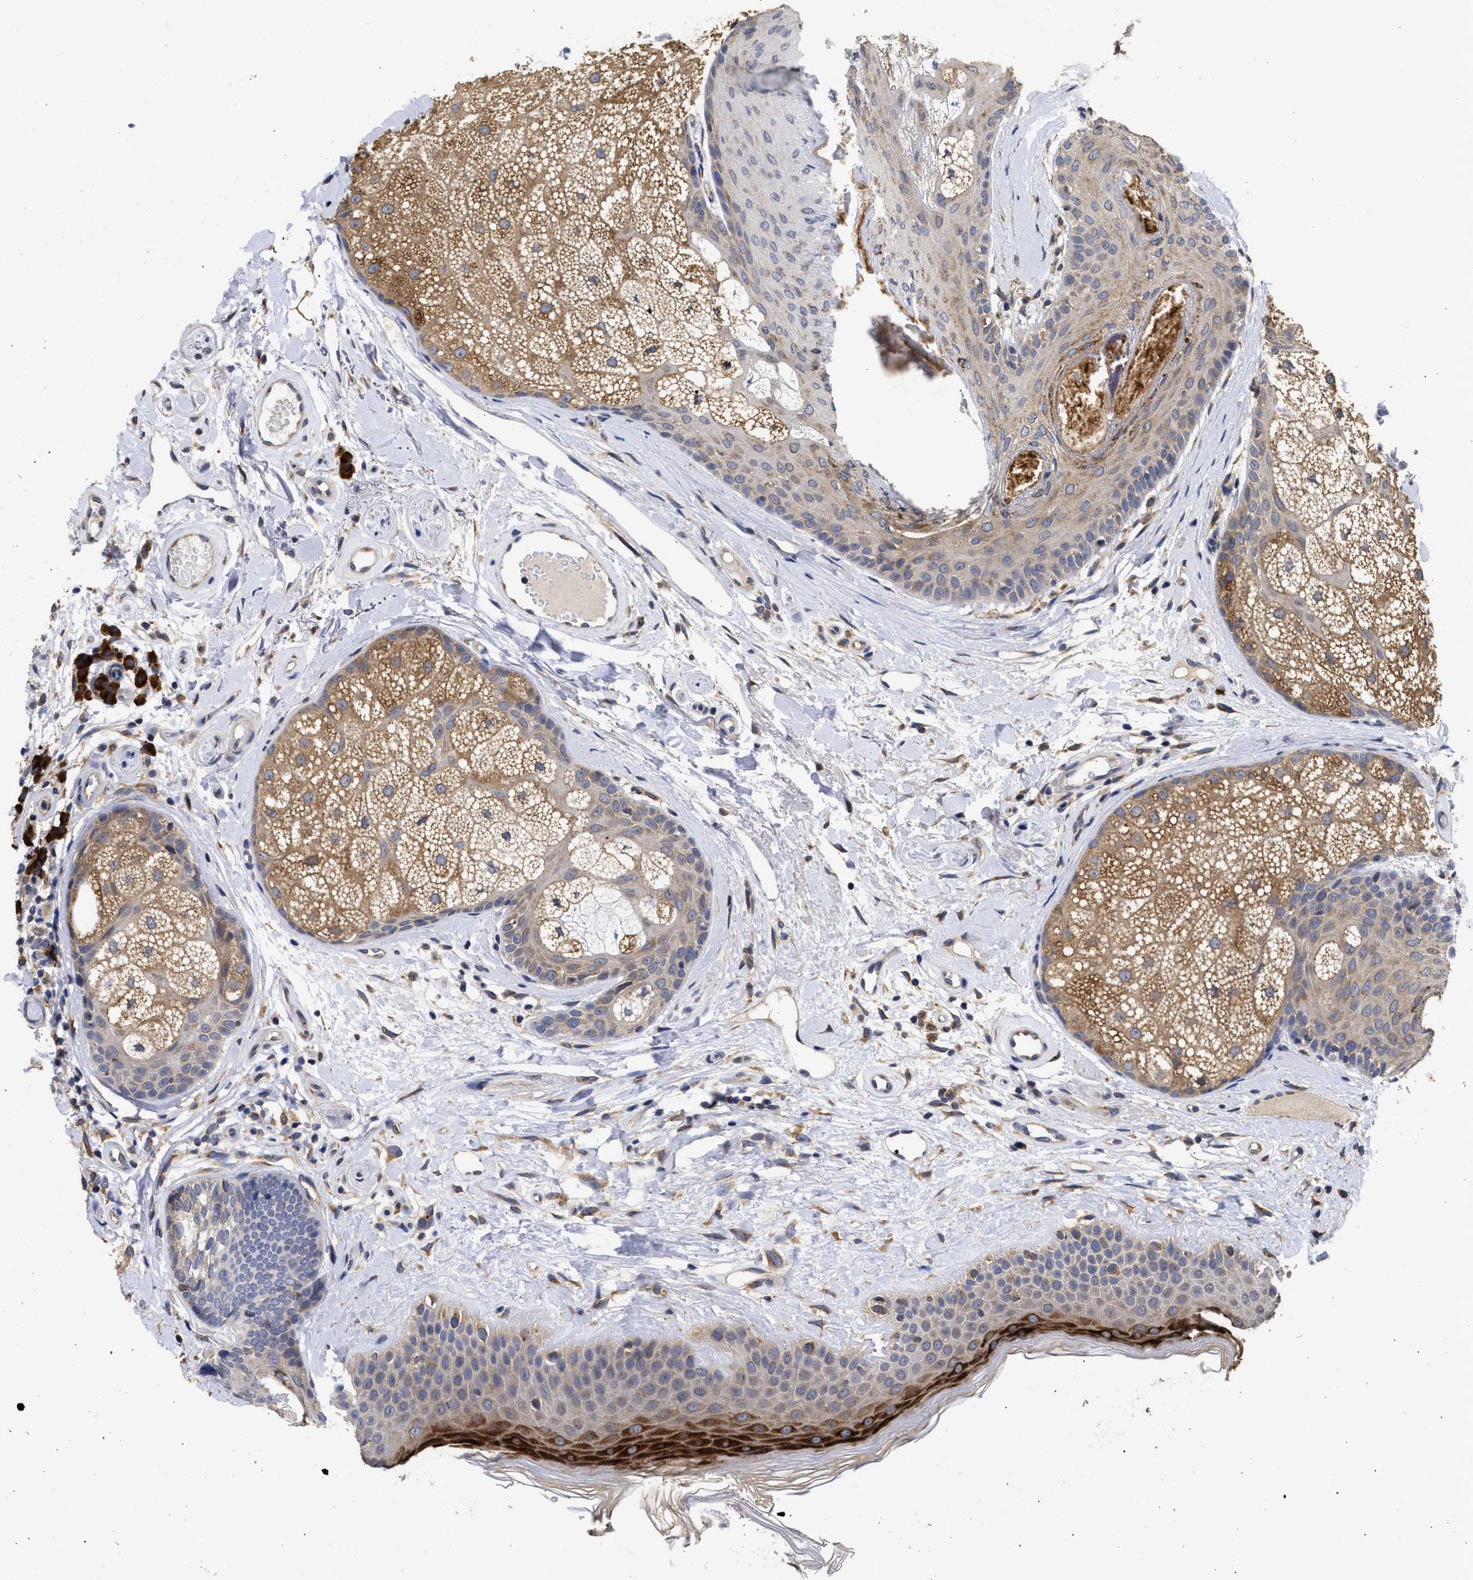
{"staining": {"intensity": "weak", "quantity": "25%-75%", "location": "cytoplasmic/membranous"}, "tissue": "oral mucosa", "cell_type": "Squamous epithelial cells", "image_type": "normal", "snomed": [{"axis": "morphology", "description": "Normal tissue, NOS"}, {"axis": "topography", "description": "Skin"}, {"axis": "topography", "description": "Oral tissue"}], "caption": "The image reveals immunohistochemical staining of benign oral mucosa. There is weak cytoplasmic/membranous positivity is present in approximately 25%-75% of squamous epithelial cells. The protein is stained brown, and the nuclei are stained in blue (DAB IHC with brightfield microscopy, high magnification).", "gene": "DNAJC1", "patient": {"sex": "male", "age": 84}}